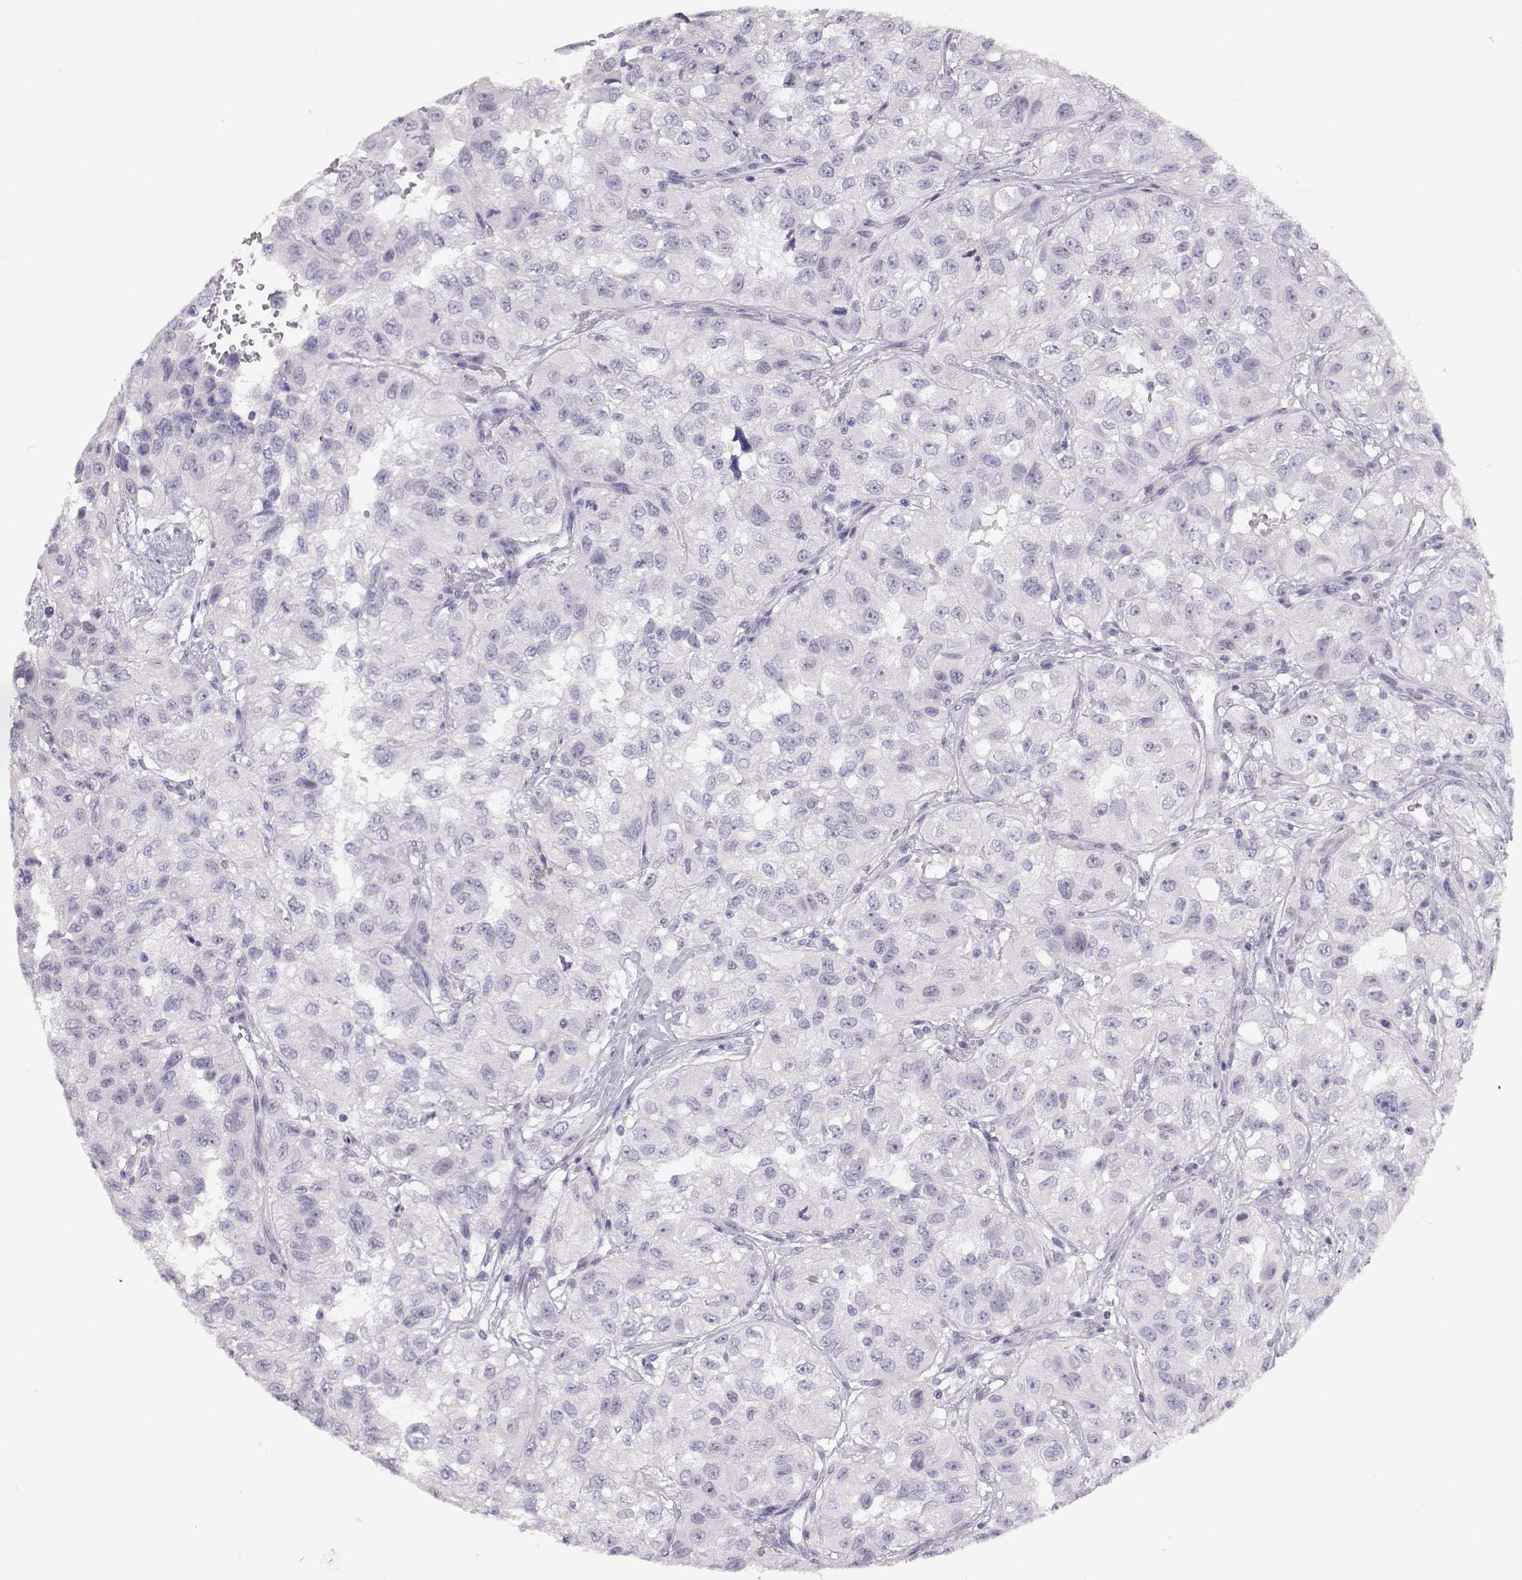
{"staining": {"intensity": "negative", "quantity": "none", "location": "none"}, "tissue": "renal cancer", "cell_type": "Tumor cells", "image_type": "cancer", "snomed": [{"axis": "morphology", "description": "Adenocarcinoma, NOS"}, {"axis": "topography", "description": "Kidney"}], "caption": "Human renal adenocarcinoma stained for a protein using immunohistochemistry (IHC) demonstrates no staining in tumor cells.", "gene": "OPN5", "patient": {"sex": "male", "age": 64}}